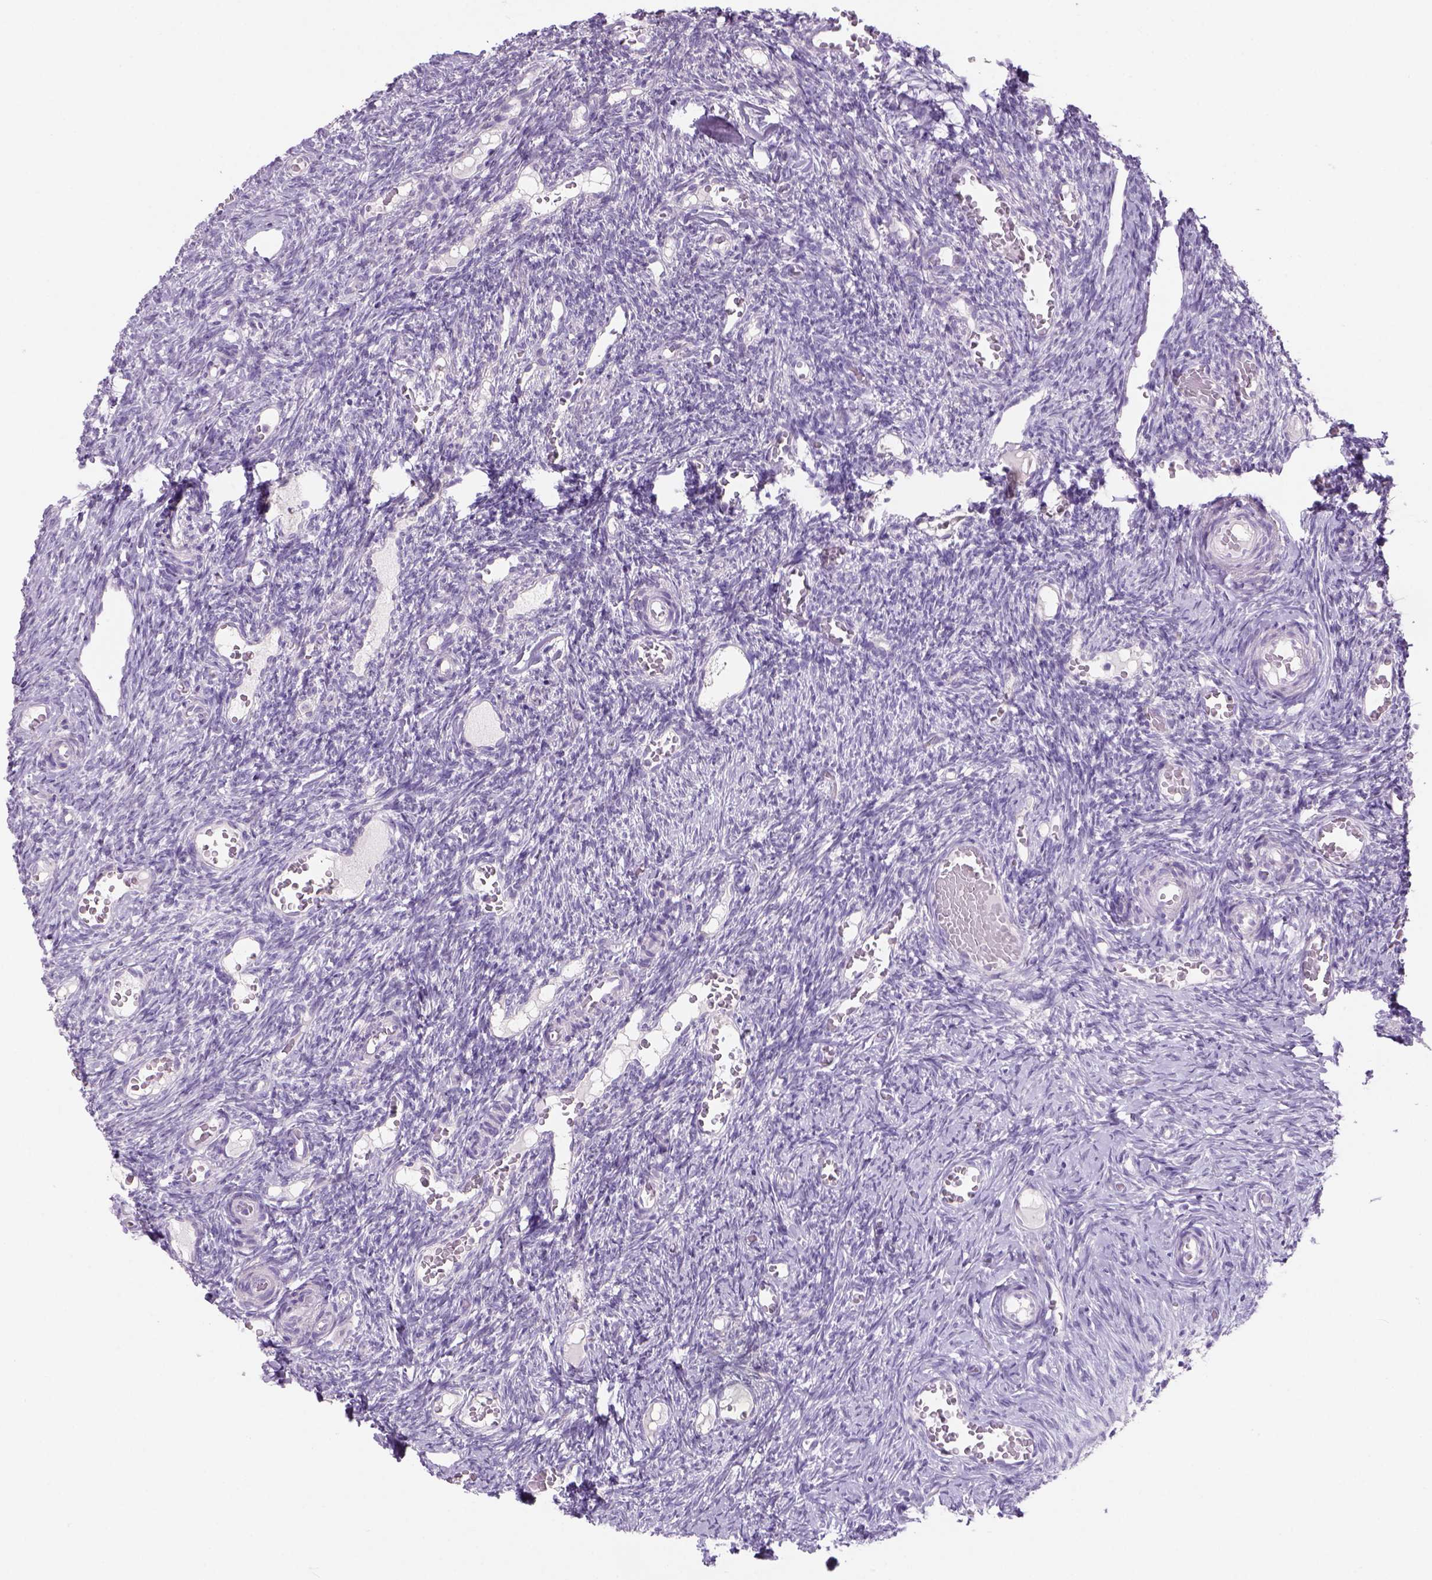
{"staining": {"intensity": "negative", "quantity": "none", "location": "none"}, "tissue": "ovary", "cell_type": "Ovarian stroma cells", "image_type": "normal", "snomed": [{"axis": "morphology", "description": "Normal tissue, NOS"}, {"axis": "topography", "description": "Ovary"}], "caption": "Micrograph shows no significant protein staining in ovarian stroma cells of unremarkable ovary.", "gene": "ADGRV1", "patient": {"sex": "female", "age": 39}}